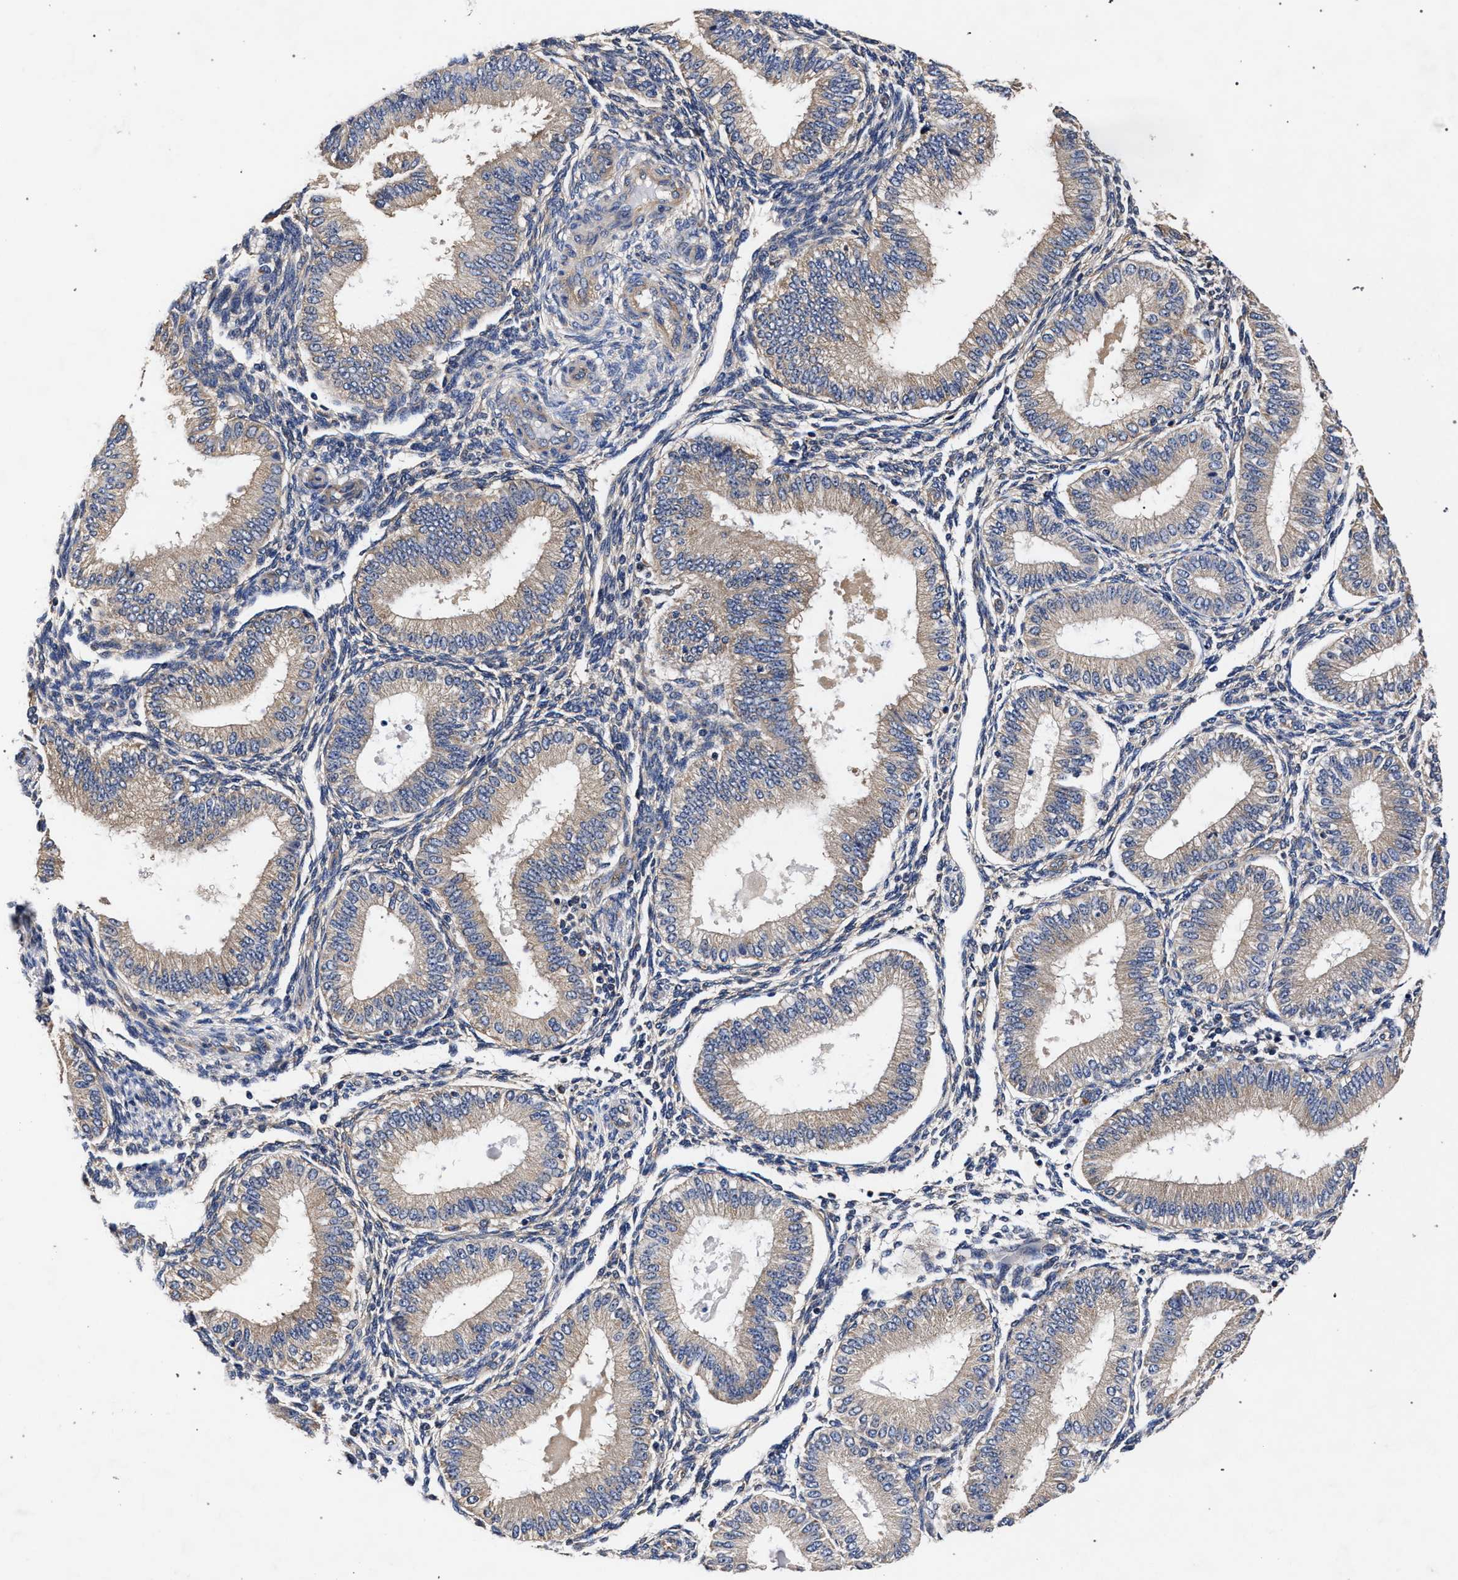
{"staining": {"intensity": "weak", "quantity": "25%-75%", "location": "cytoplasmic/membranous"}, "tissue": "endometrium", "cell_type": "Cells in endometrial stroma", "image_type": "normal", "snomed": [{"axis": "morphology", "description": "Normal tissue, NOS"}, {"axis": "topography", "description": "Endometrium"}], "caption": "Immunohistochemistry image of benign endometrium: endometrium stained using immunohistochemistry demonstrates low levels of weak protein expression localized specifically in the cytoplasmic/membranous of cells in endometrial stroma, appearing as a cytoplasmic/membranous brown color.", "gene": "CFAP95", "patient": {"sex": "female", "age": 39}}